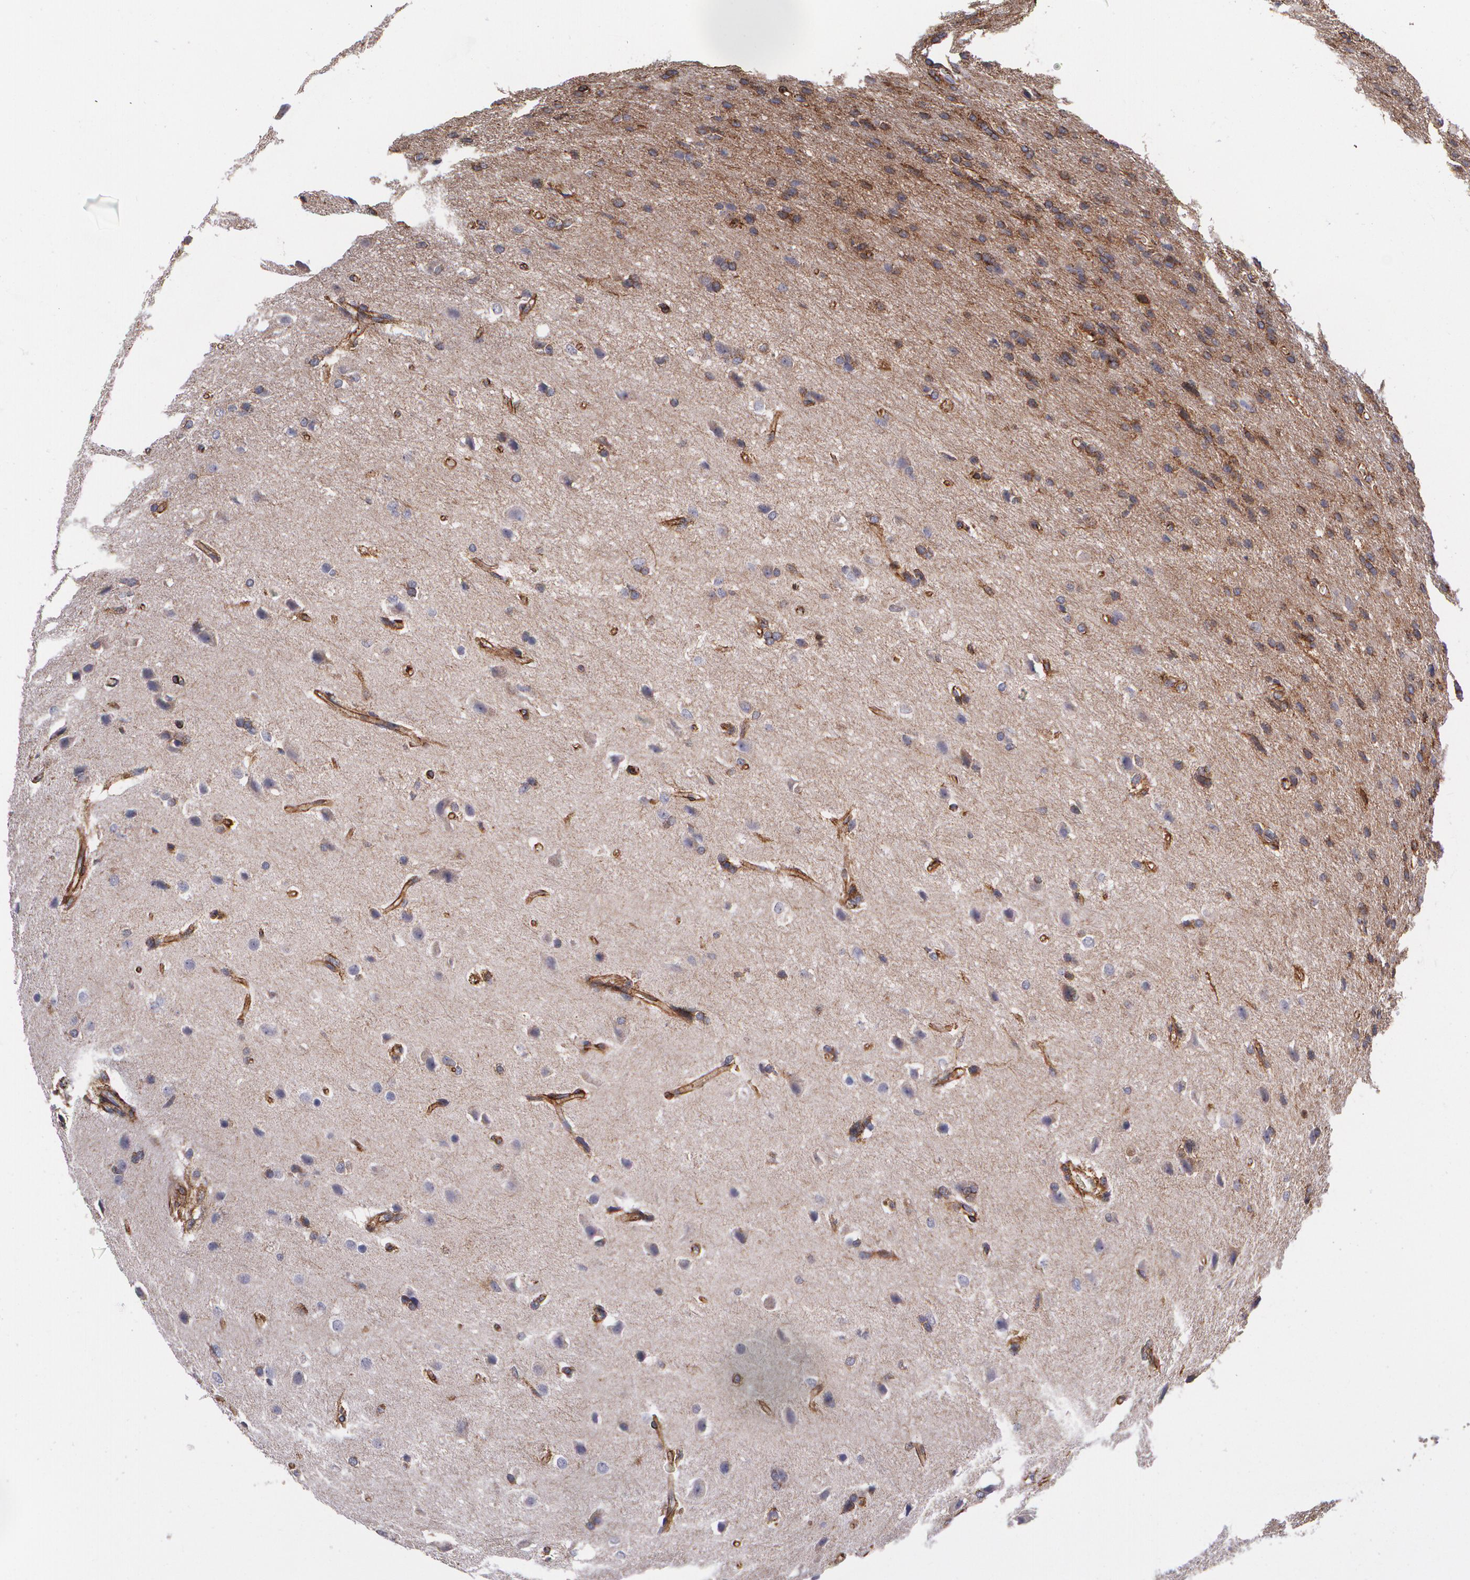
{"staining": {"intensity": "moderate", "quantity": ">75%", "location": "cytoplasmic/membranous"}, "tissue": "glioma", "cell_type": "Tumor cells", "image_type": "cancer", "snomed": [{"axis": "morphology", "description": "Glioma, malignant, High grade"}, {"axis": "topography", "description": "Brain"}], "caption": "Glioma stained for a protein (brown) demonstrates moderate cytoplasmic/membranous positive expression in about >75% of tumor cells.", "gene": "TJP1", "patient": {"sex": "male", "age": 68}}